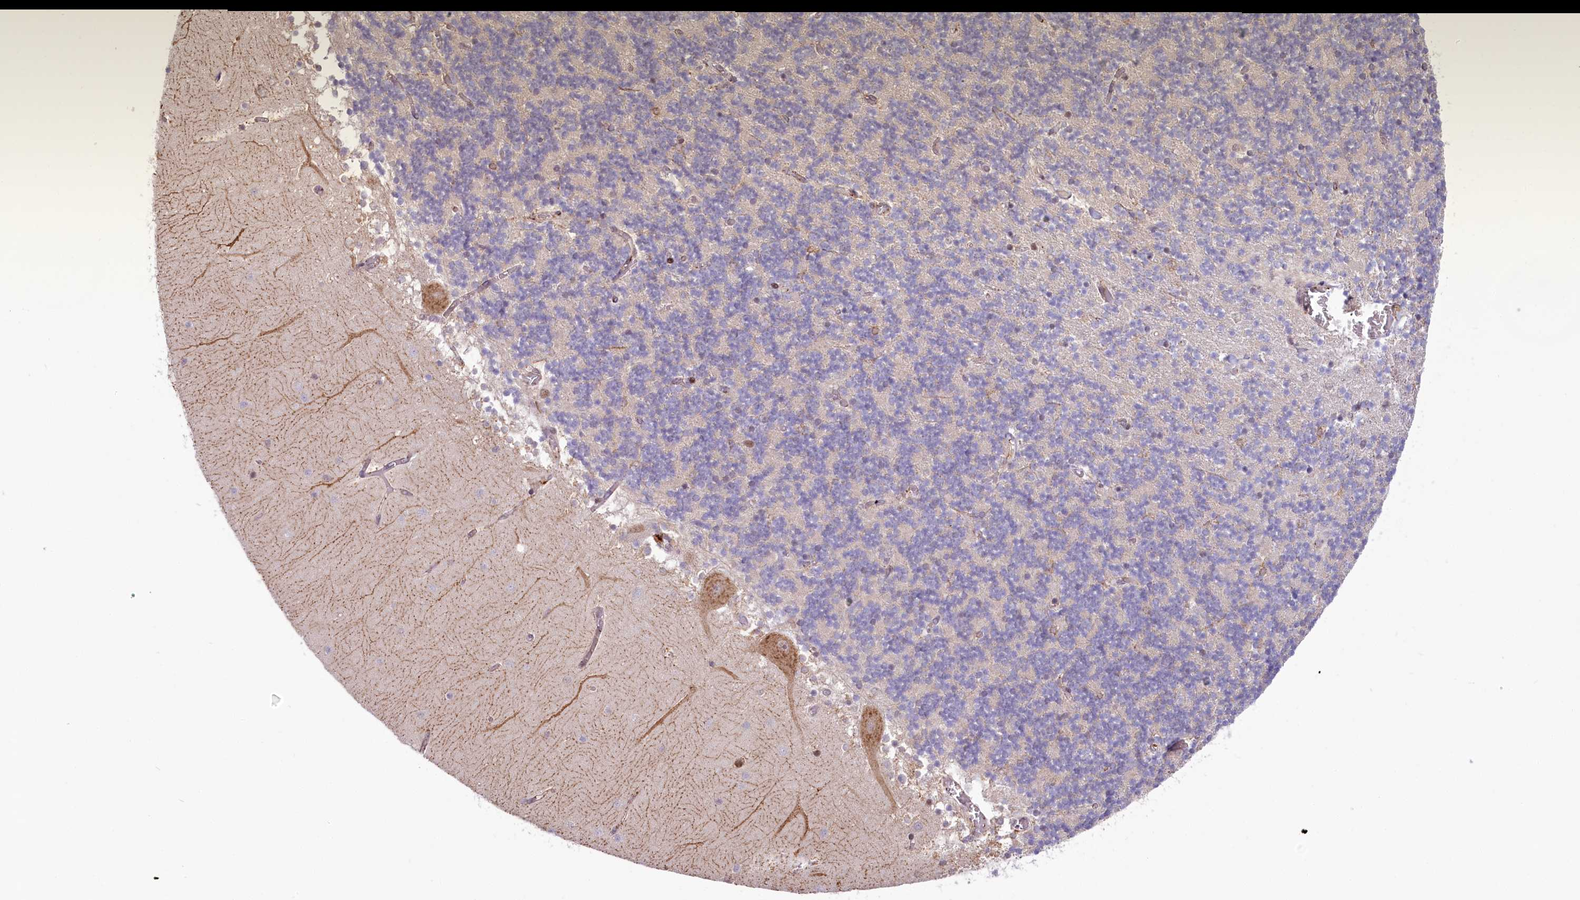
{"staining": {"intensity": "weak", "quantity": "<25%", "location": "cytoplasmic/membranous"}, "tissue": "cerebellum", "cell_type": "Cells in granular layer", "image_type": "normal", "snomed": [{"axis": "morphology", "description": "Normal tissue, NOS"}, {"axis": "topography", "description": "Cerebellum"}], "caption": "DAB immunohistochemical staining of benign cerebellum shows no significant staining in cells in granular layer.", "gene": "ALKBH8", "patient": {"sex": "female", "age": 28}}